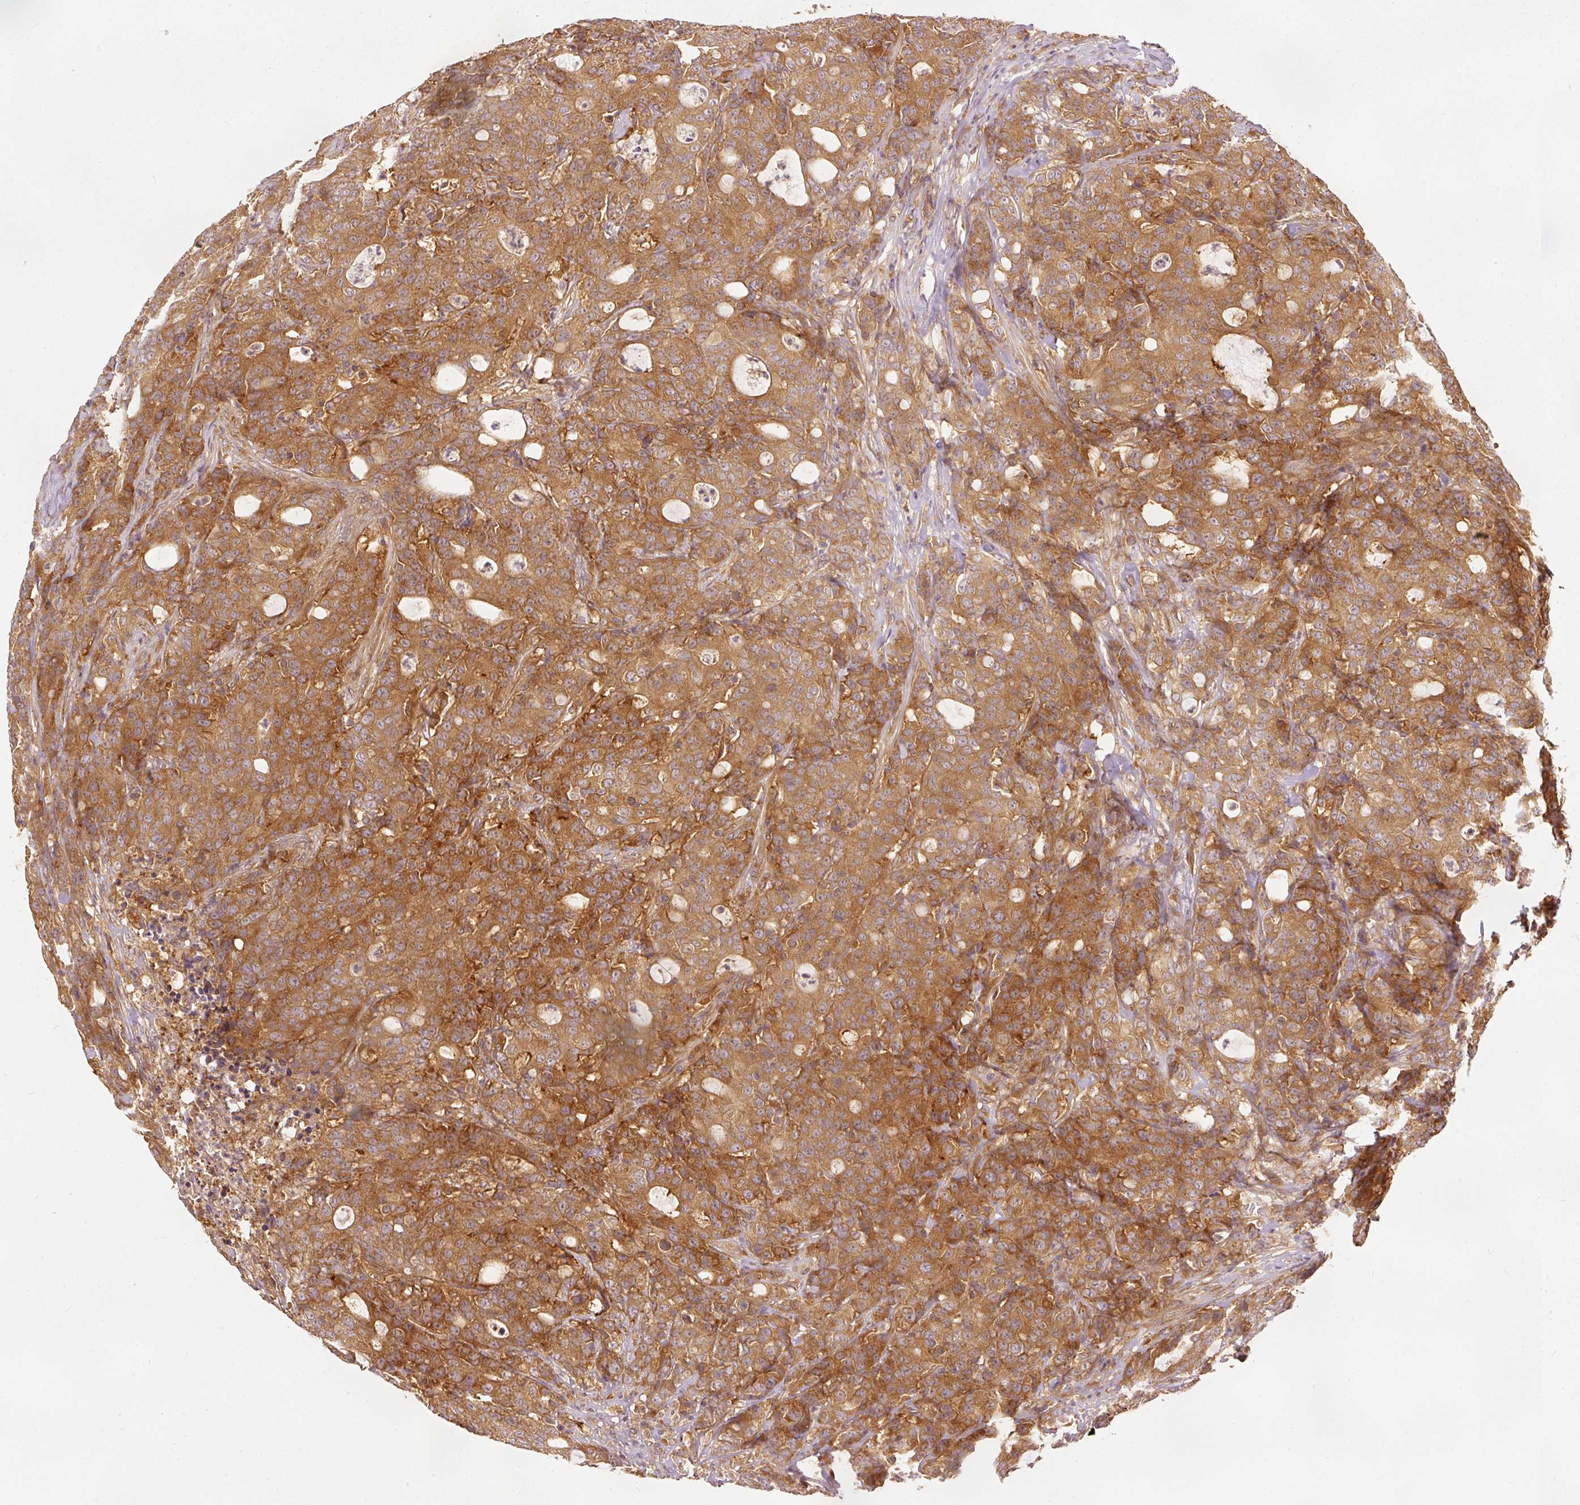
{"staining": {"intensity": "moderate", "quantity": ">75%", "location": "cytoplasmic/membranous"}, "tissue": "colorectal cancer", "cell_type": "Tumor cells", "image_type": "cancer", "snomed": [{"axis": "morphology", "description": "Adenocarcinoma, NOS"}, {"axis": "topography", "description": "Colon"}], "caption": "This is an image of IHC staining of colorectal cancer (adenocarcinoma), which shows moderate staining in the cytoplasmic/membranous of tumor cells.", "gene": "EIF3B", "patient": {"sex": "male", "age": 83}}